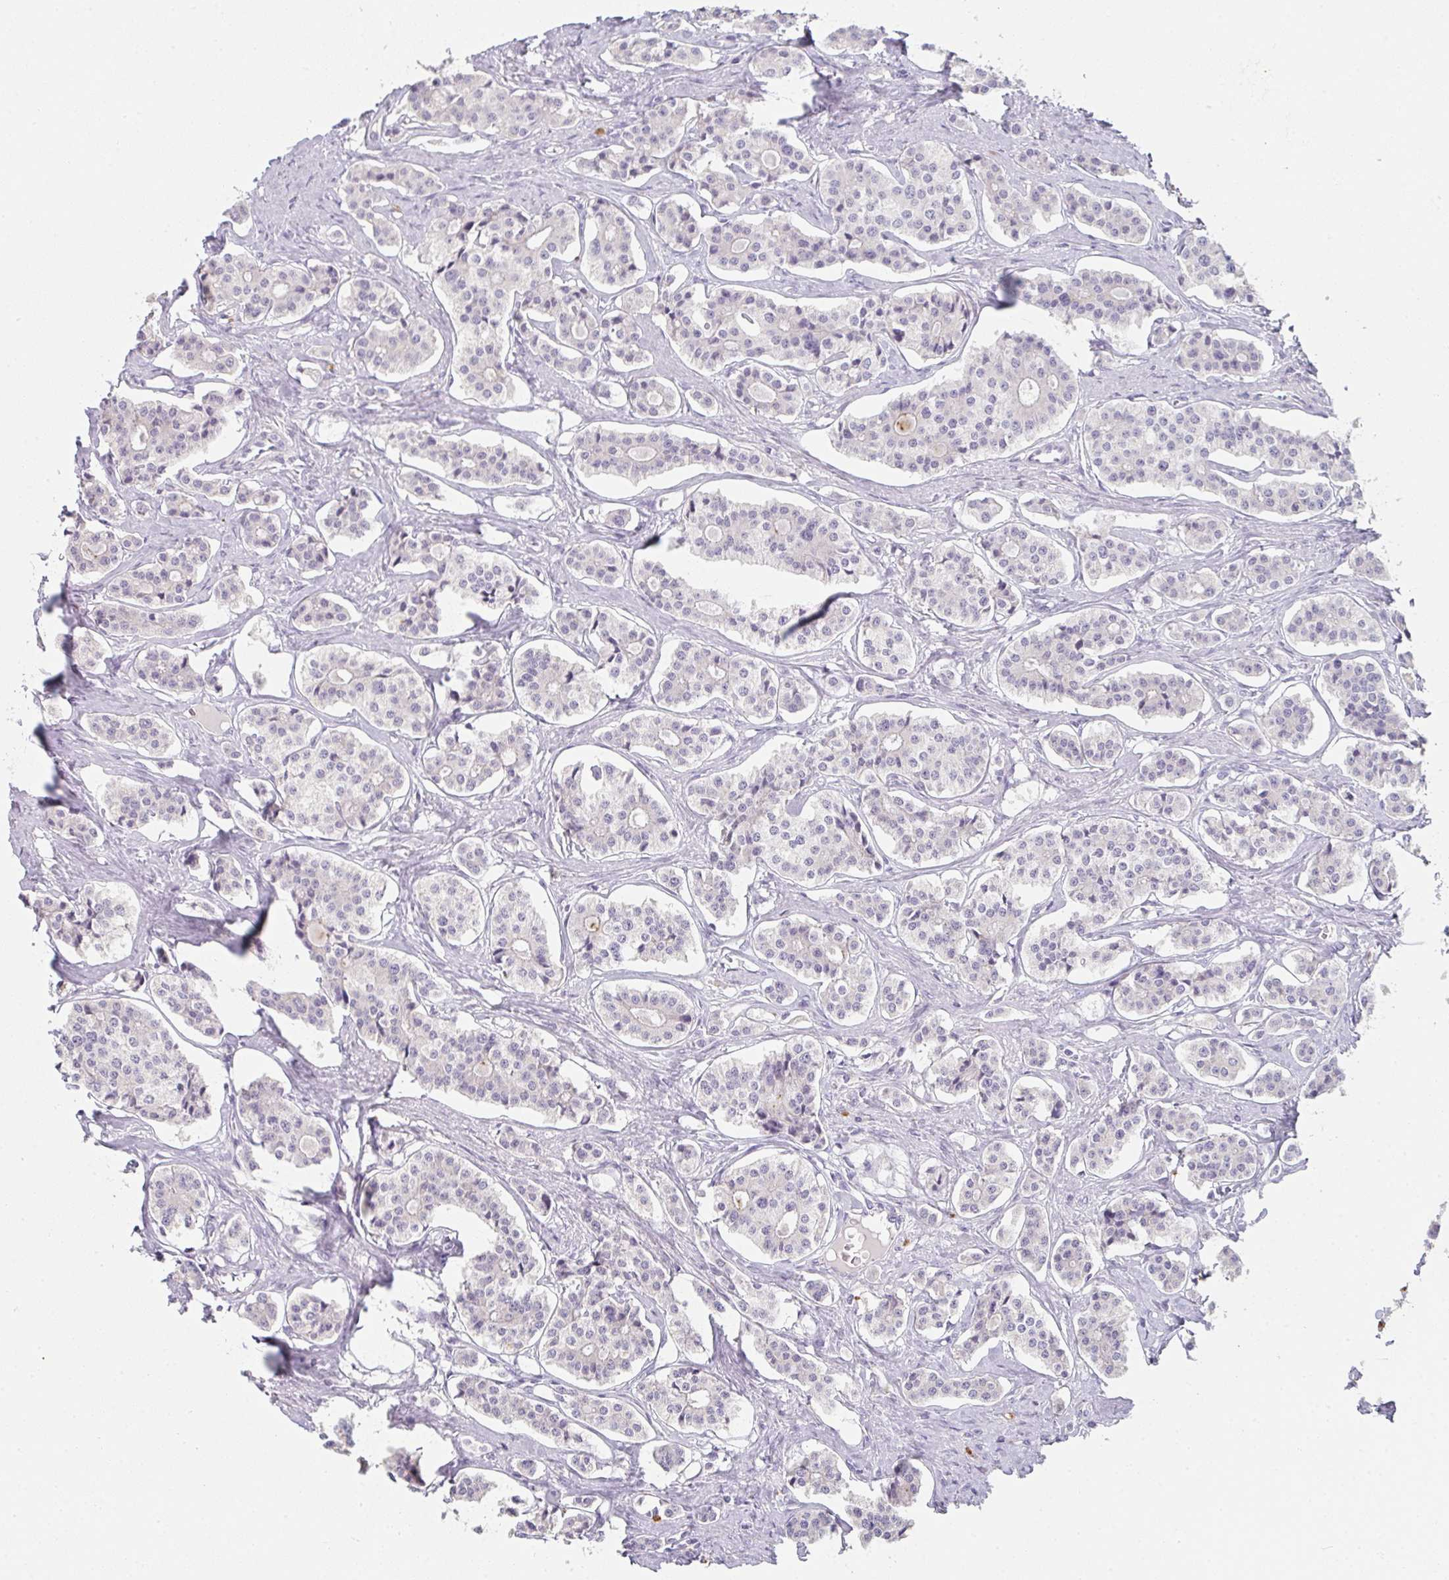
{"staining": {"intensity": "negative", "quantity": "none", "location": "none"}, "tissue": "carcinoid", "cell_type": "Tumor cells", "image_type": "cancer", "snomed": [{"axis": "morphology", "description": "Carcinoid, malignant, NOS"}, {"axis": "topography", "description": "Small intestine"}], "caption": "Immunohistochemical staining of malignant carcinoid reveals no significant expression in tumor cells.", "gene": "C1QTNF8", "patient": {"sex": "male", "age": 63}}